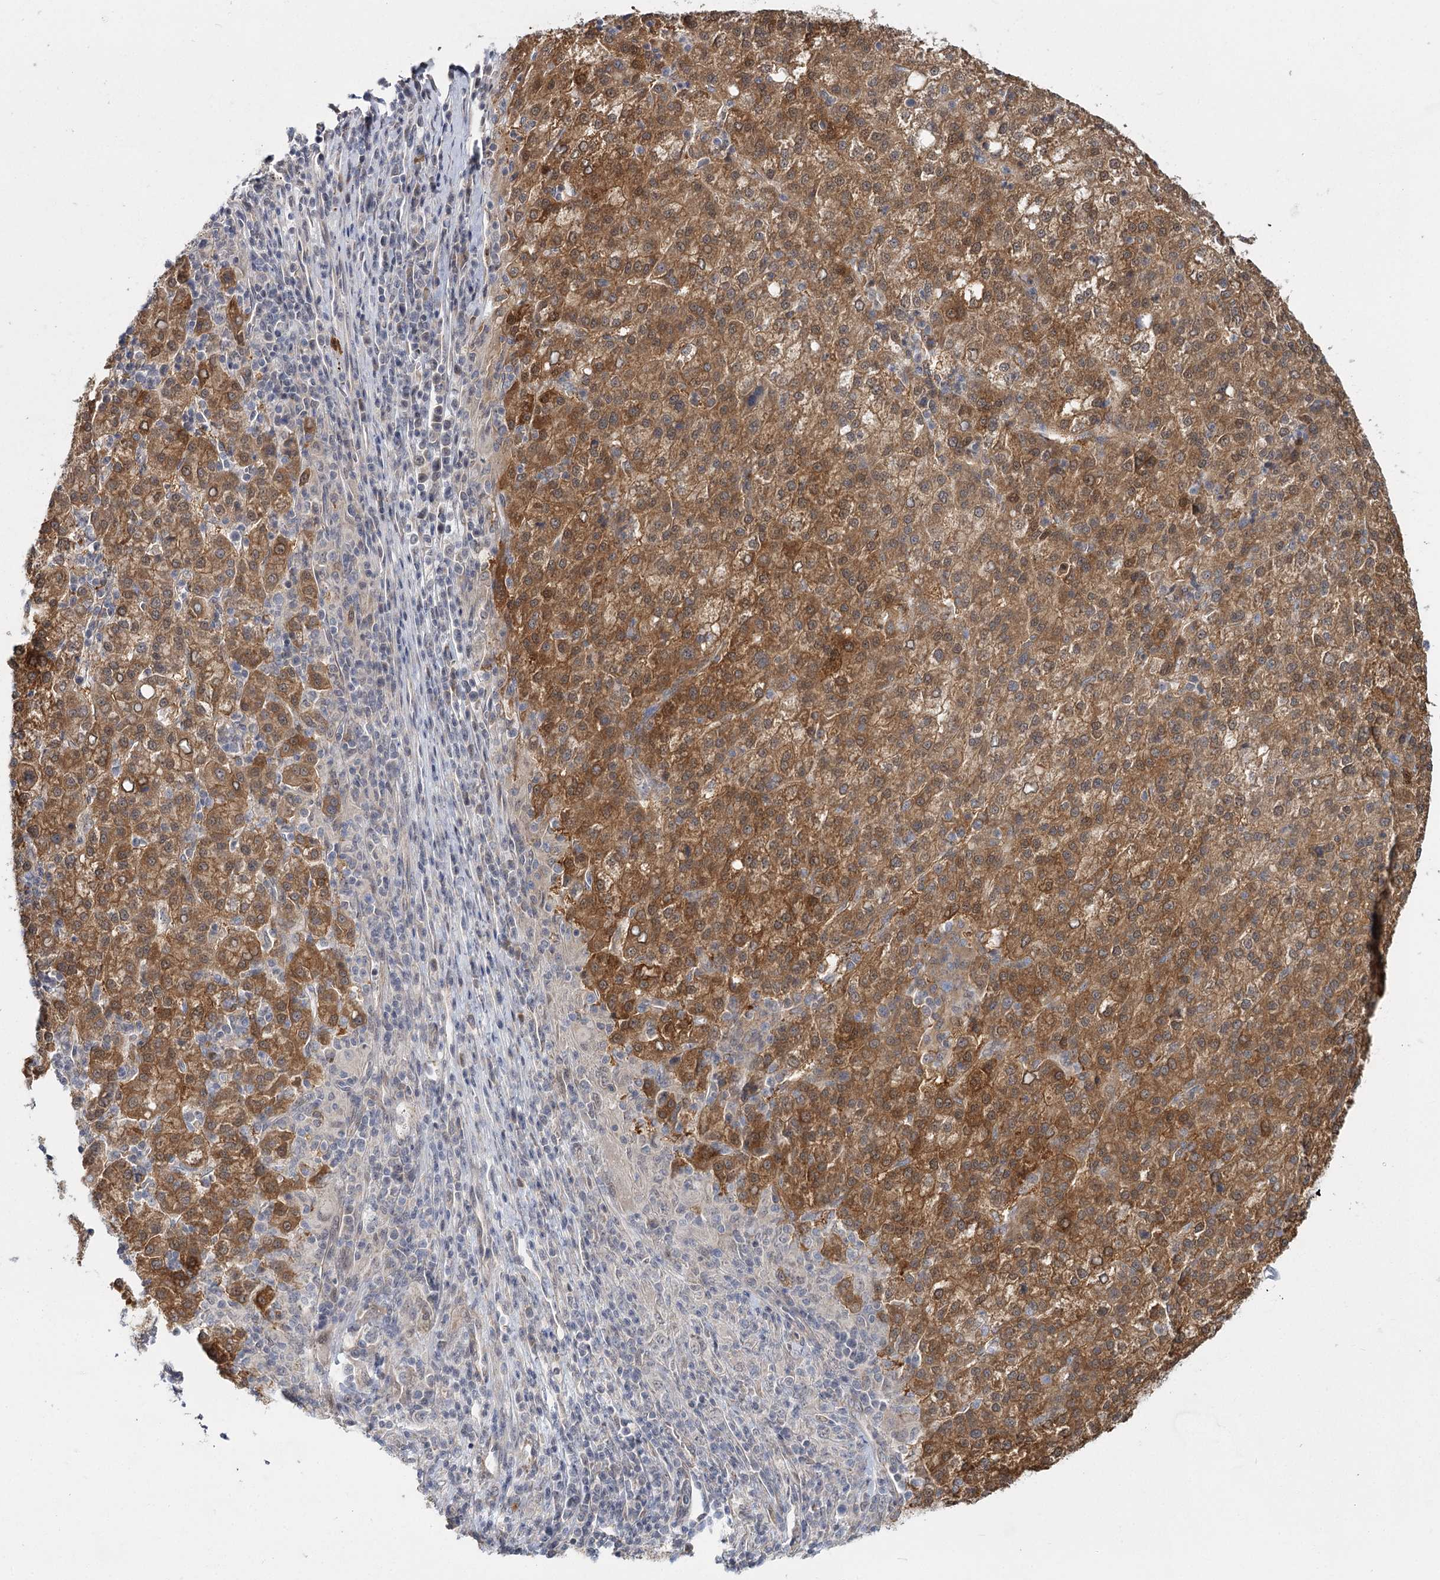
{"staining": {"intensity": "moderate", "quantity": ">75%", "location": "cytoplasmic/membranous"}, "tissue": "liver cancer", "cell_type": "Tumor cells", "image_type": "cancer", "snomed": [{"axis": "morphology", "description": "Carcinoma, Hepatocellular, NOS"}, {"axis": "topography", "description": "Liver"}], "caption": "There is medium levels of moderate cytoplasmic/membranous positivity in tumor cells of liver cancer, as demonstrated by immunohistochemical staining (brown color).", "gene": "TBC1D9B", "patient": {"sex": "female", "age": 58}}